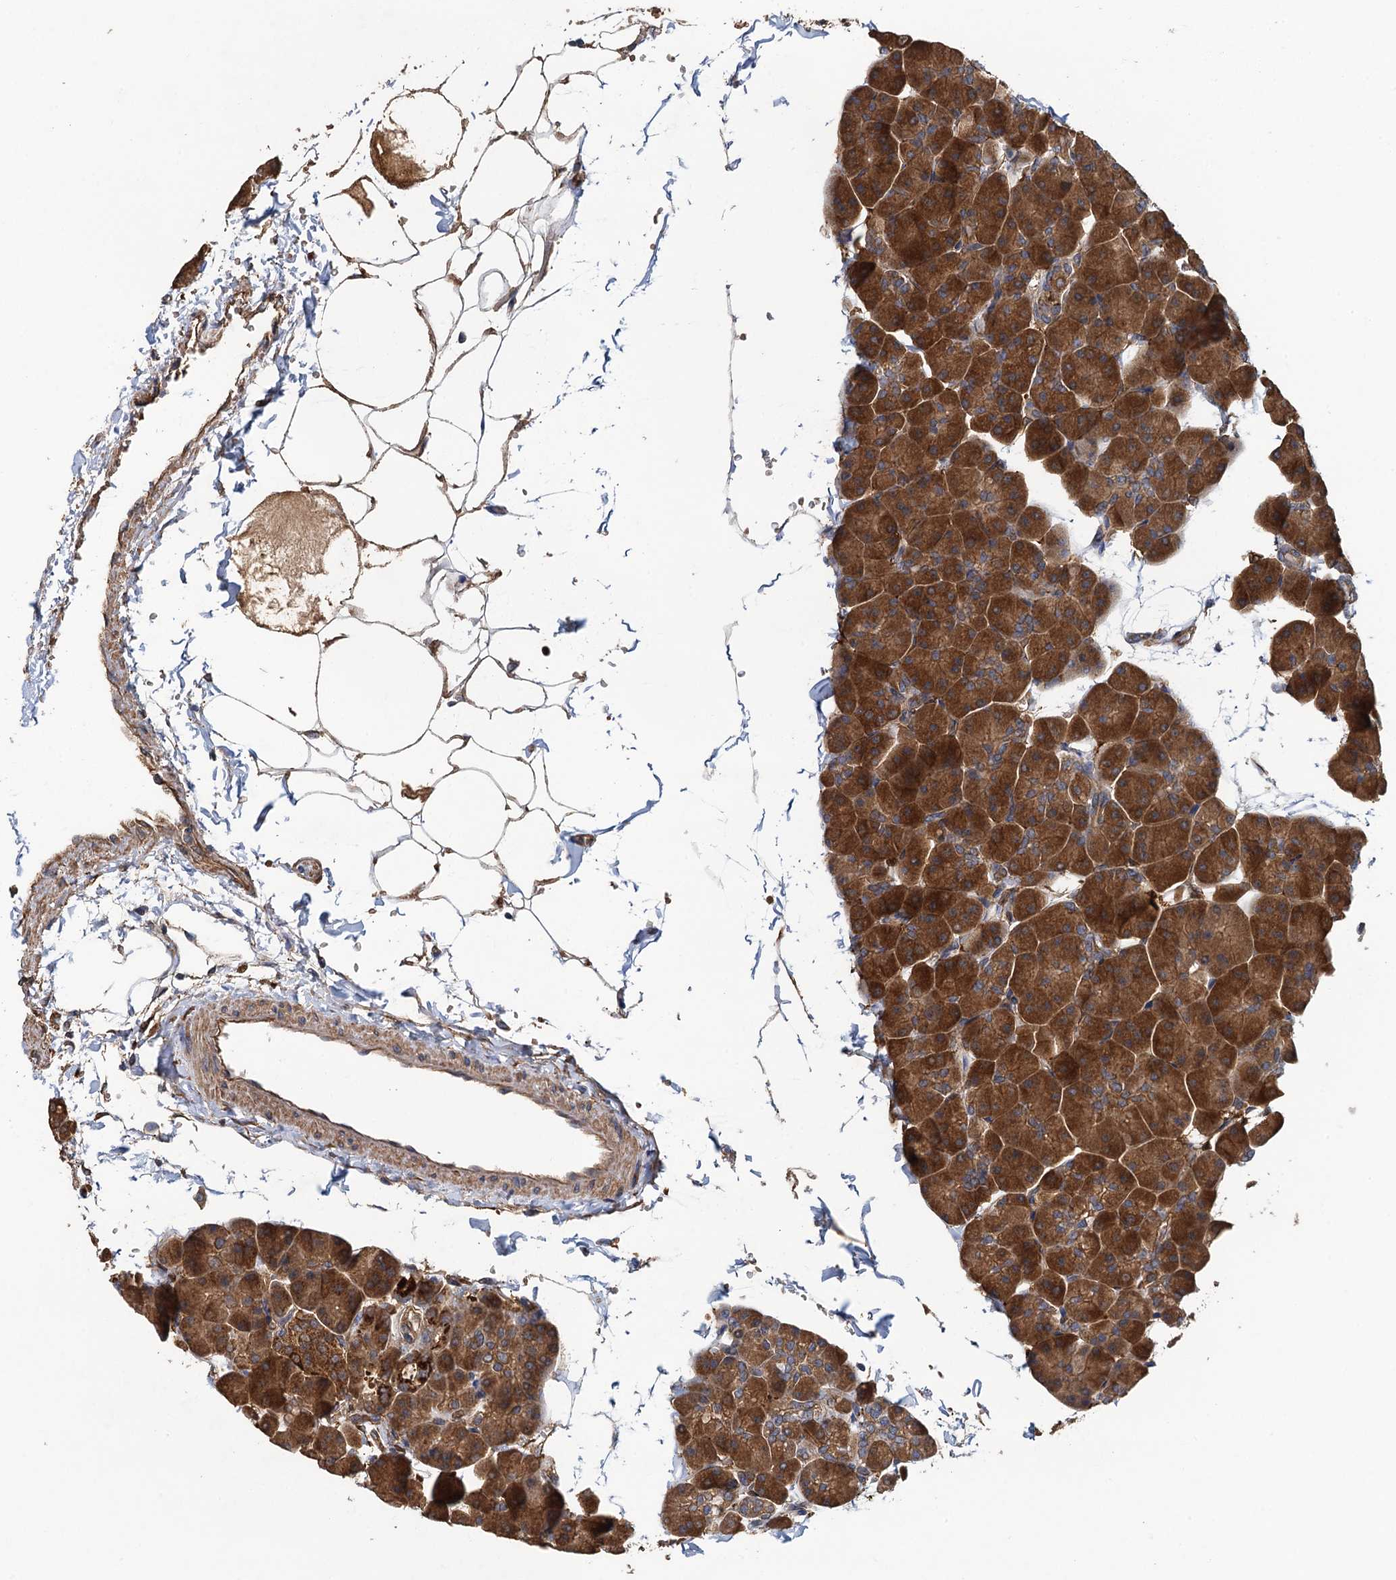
{"staining": {"intensity": "strong", "quantity": ">75%", "location": "cytoplasmic/membranous"}, "tissue": "pancreas", "cell_type": "Exocrine glandular cells", "image_type": "normal", "snomed": [{"axis": "morphology", "description": "Normal tissue, NOS"}, {"axis": "topography", "description": "Pancreas"}], "caption": "IHC micrograph of benign pancreas: pancreas stained using immunohistochemistry reveals high levels of strong protein expression localized specifically in the cytoplasmic/membranous of exocrine glandular cells, appearing as a cytoplasmic/membranous brown color.", "gene": "RSAD2", "patient": {"sex": "male", "age": 35}}